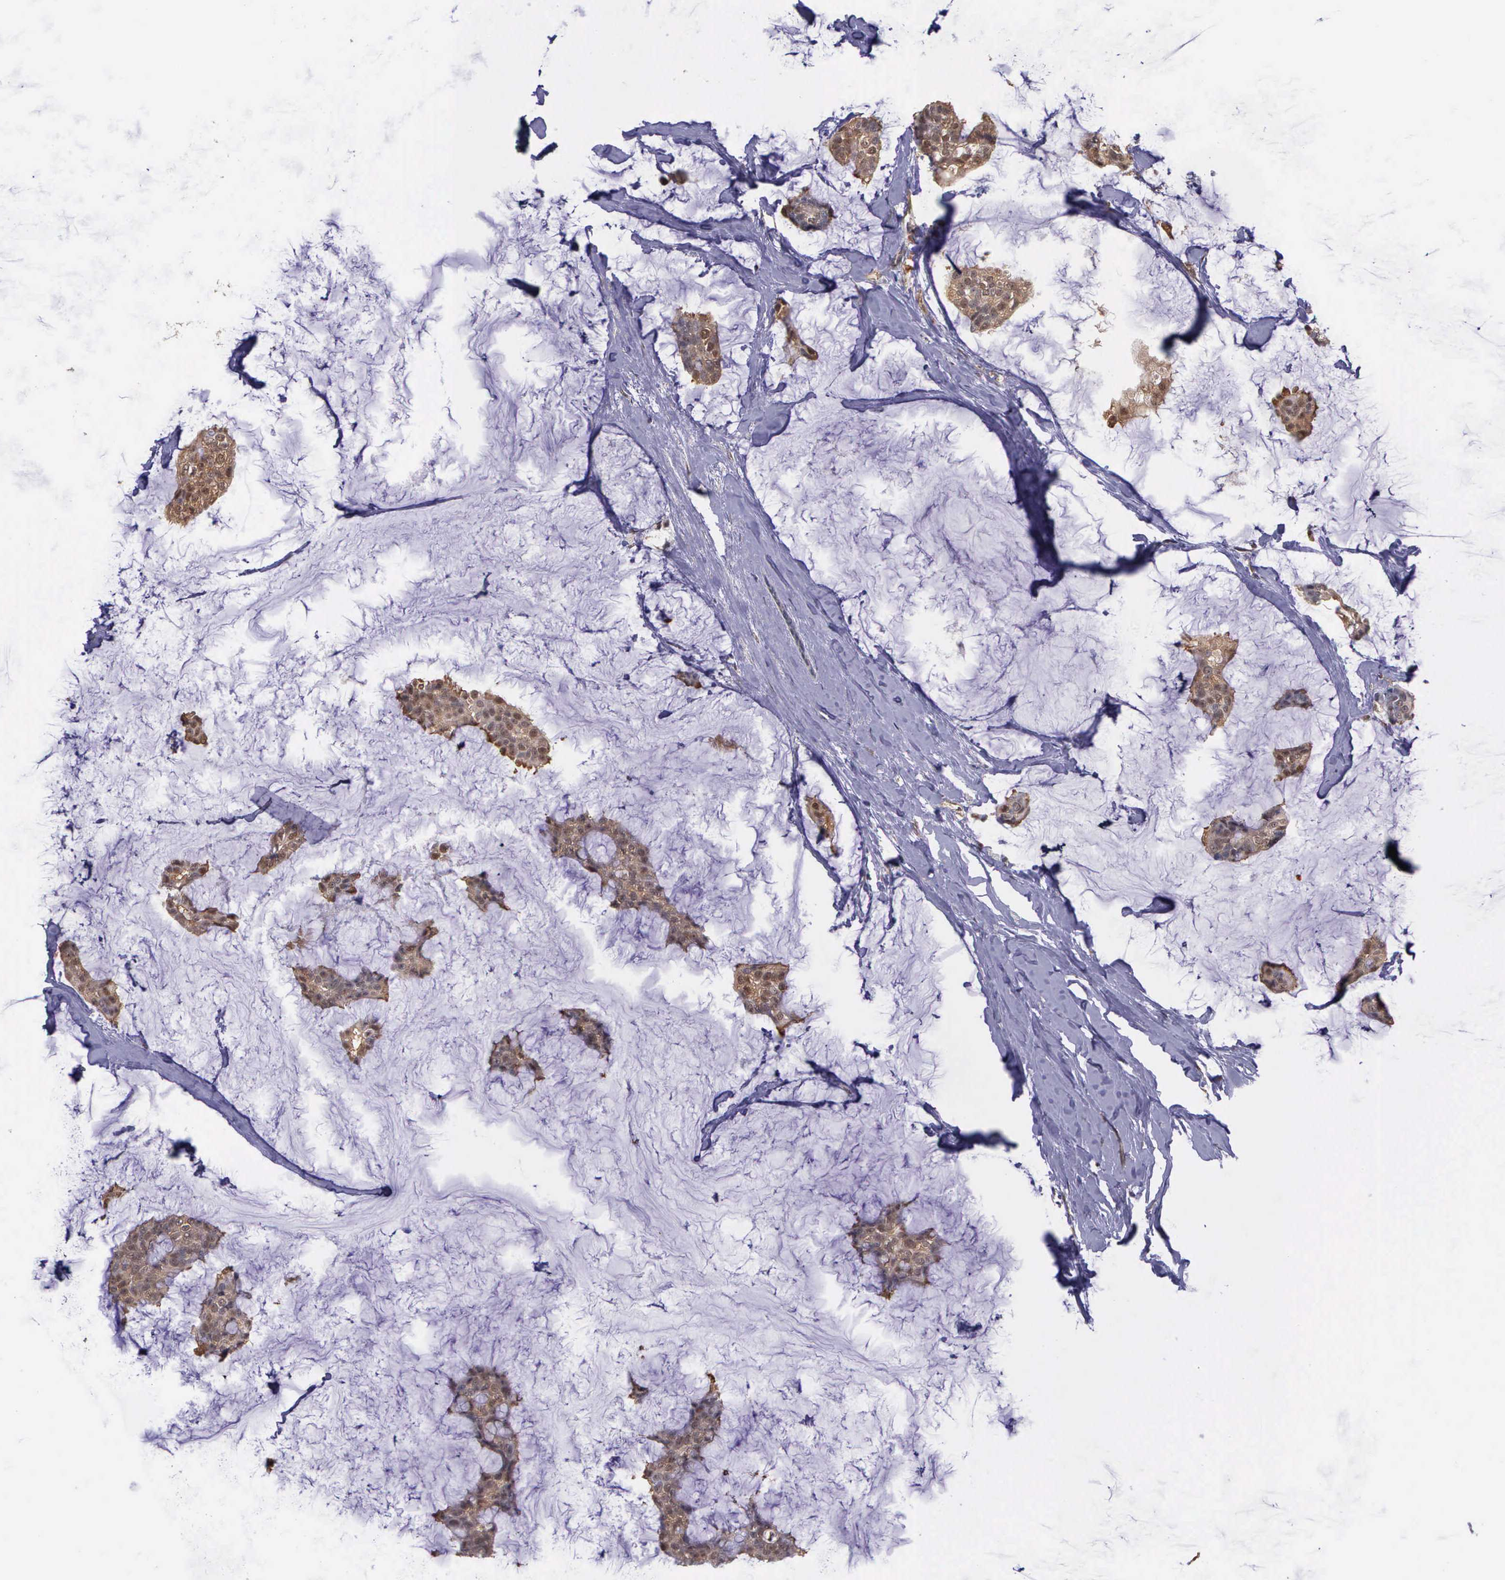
{"staining": {"intensity": "moderate", "quantity": ">75%", "location": "cytoplasmic/membranous"}, "tissue": "breast cancer", "cell_type": "Tumor cells", "image_type": "cancer", "snomed": [{"axis": "morphology", "description": "Duct carcinoma"}, {"axis": "topography", "description": "Breast"}], "caption": "This image demonstrates IHC staining of human breast cancer, with medium moderate cytoplasmic/membranous expression in about >75% of tumor cells.", "gene": "PSMC1", "patient": {"sex": "female", "age": 93}}